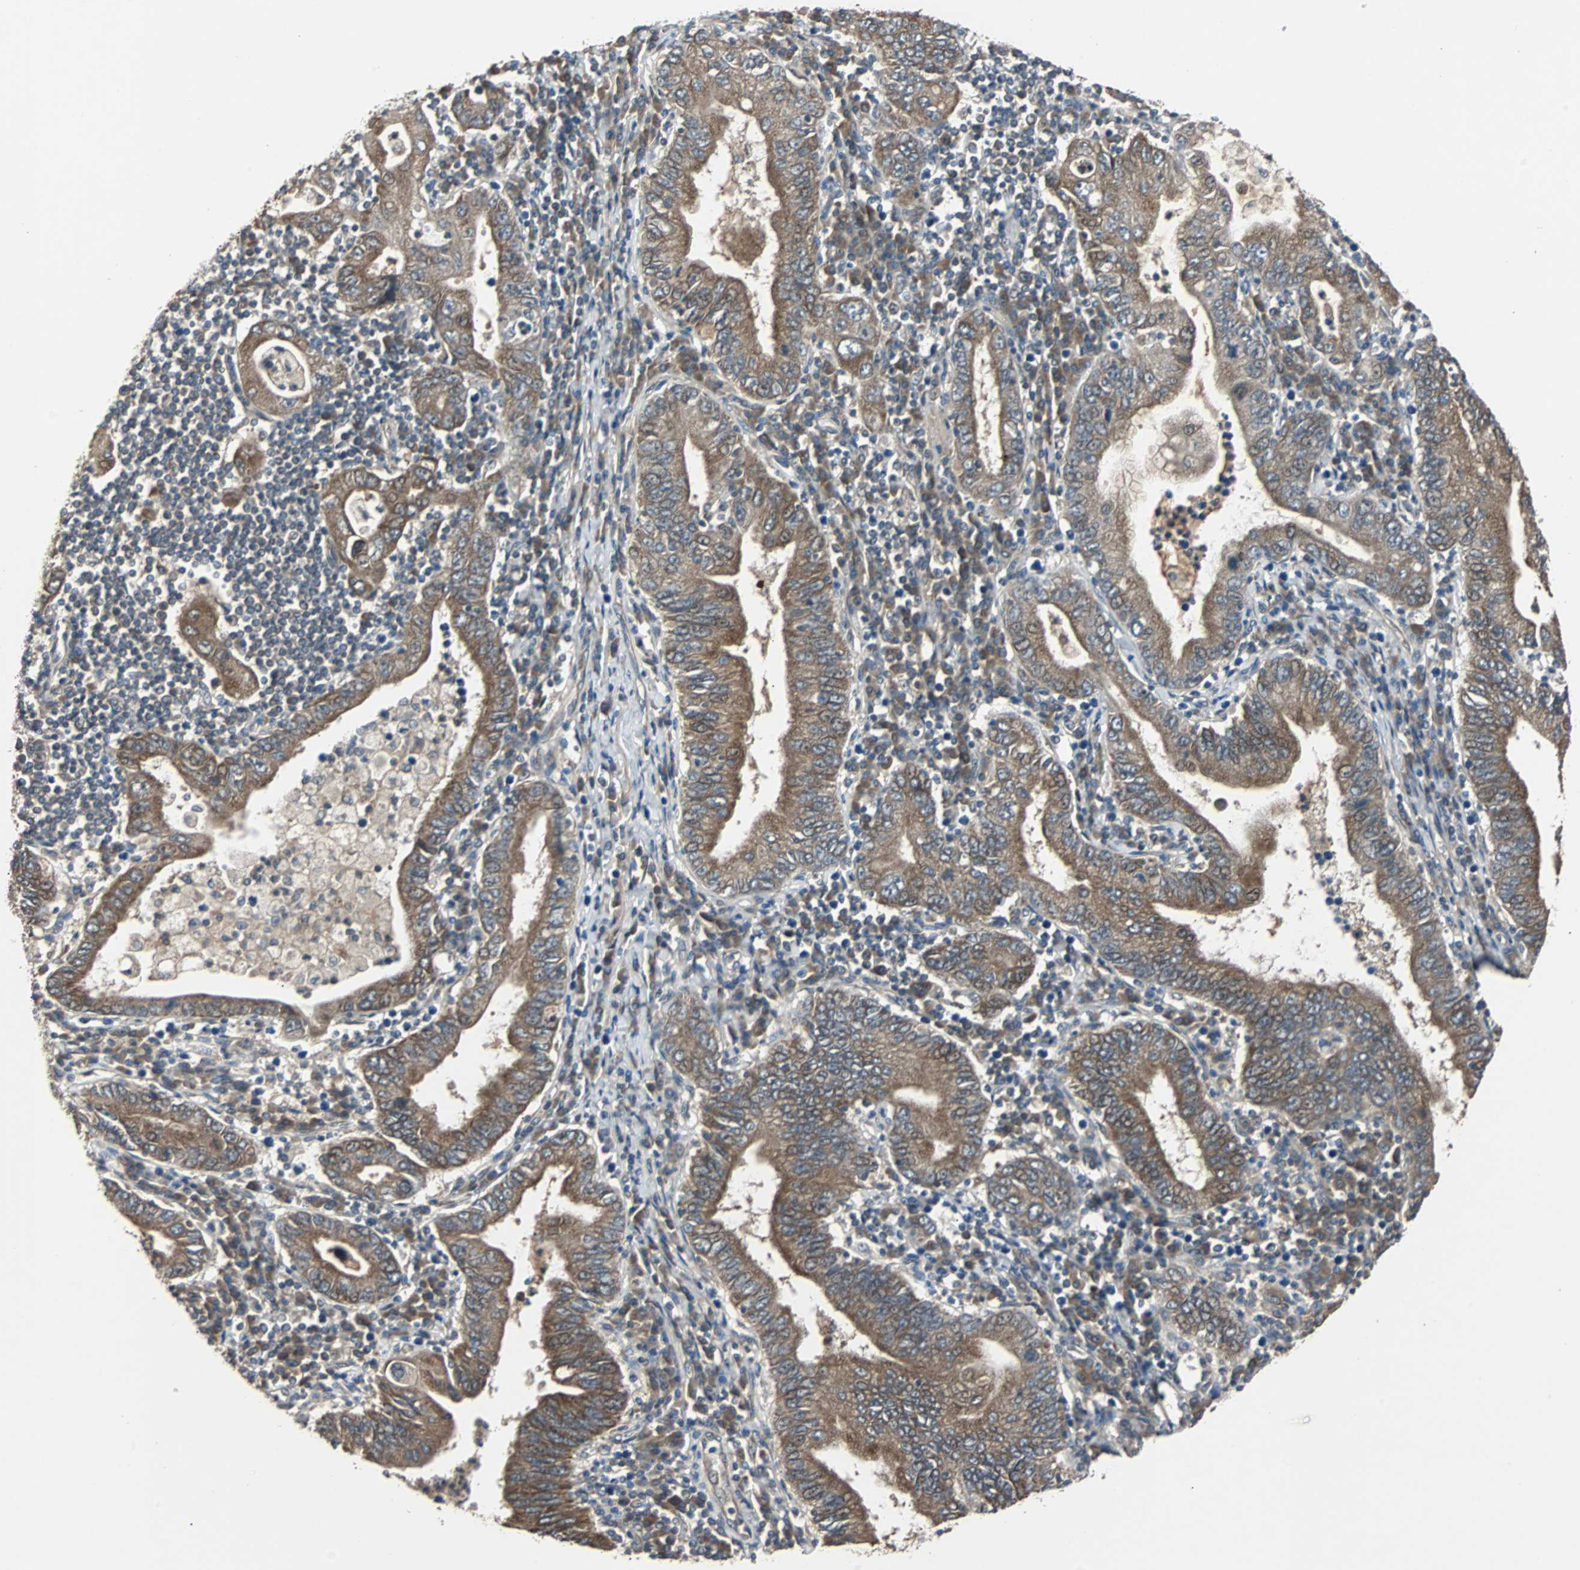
{"staining": {"intensity": "moderate", "quantity": ">75%", "location": "cytoplasmic/membranous"}, "tissue": "stomach cancer", "cell_type": "Tumor cells", "image_type": "cancer", "snomed": [{"axis": "morphology", "description": "Normal tissue, NOS"}, {"axis": "morphology", "description": "Adenocarcinoma, NOS"}, {"axis": "topography", "description": "Esophagus"}, {"axis": "topography", "description": "Stomach, upper"}, {"axis": "topography", "description": "Peripheral nerve tissue"}], "caption": "The immunohistochemical stain highlights moderate cytoplasmic/membranous staining in tumor cells of stomach adenocarcinoma tissue.", "gene": "ARF1", "patient": {"sex": "male", "age": 62}}